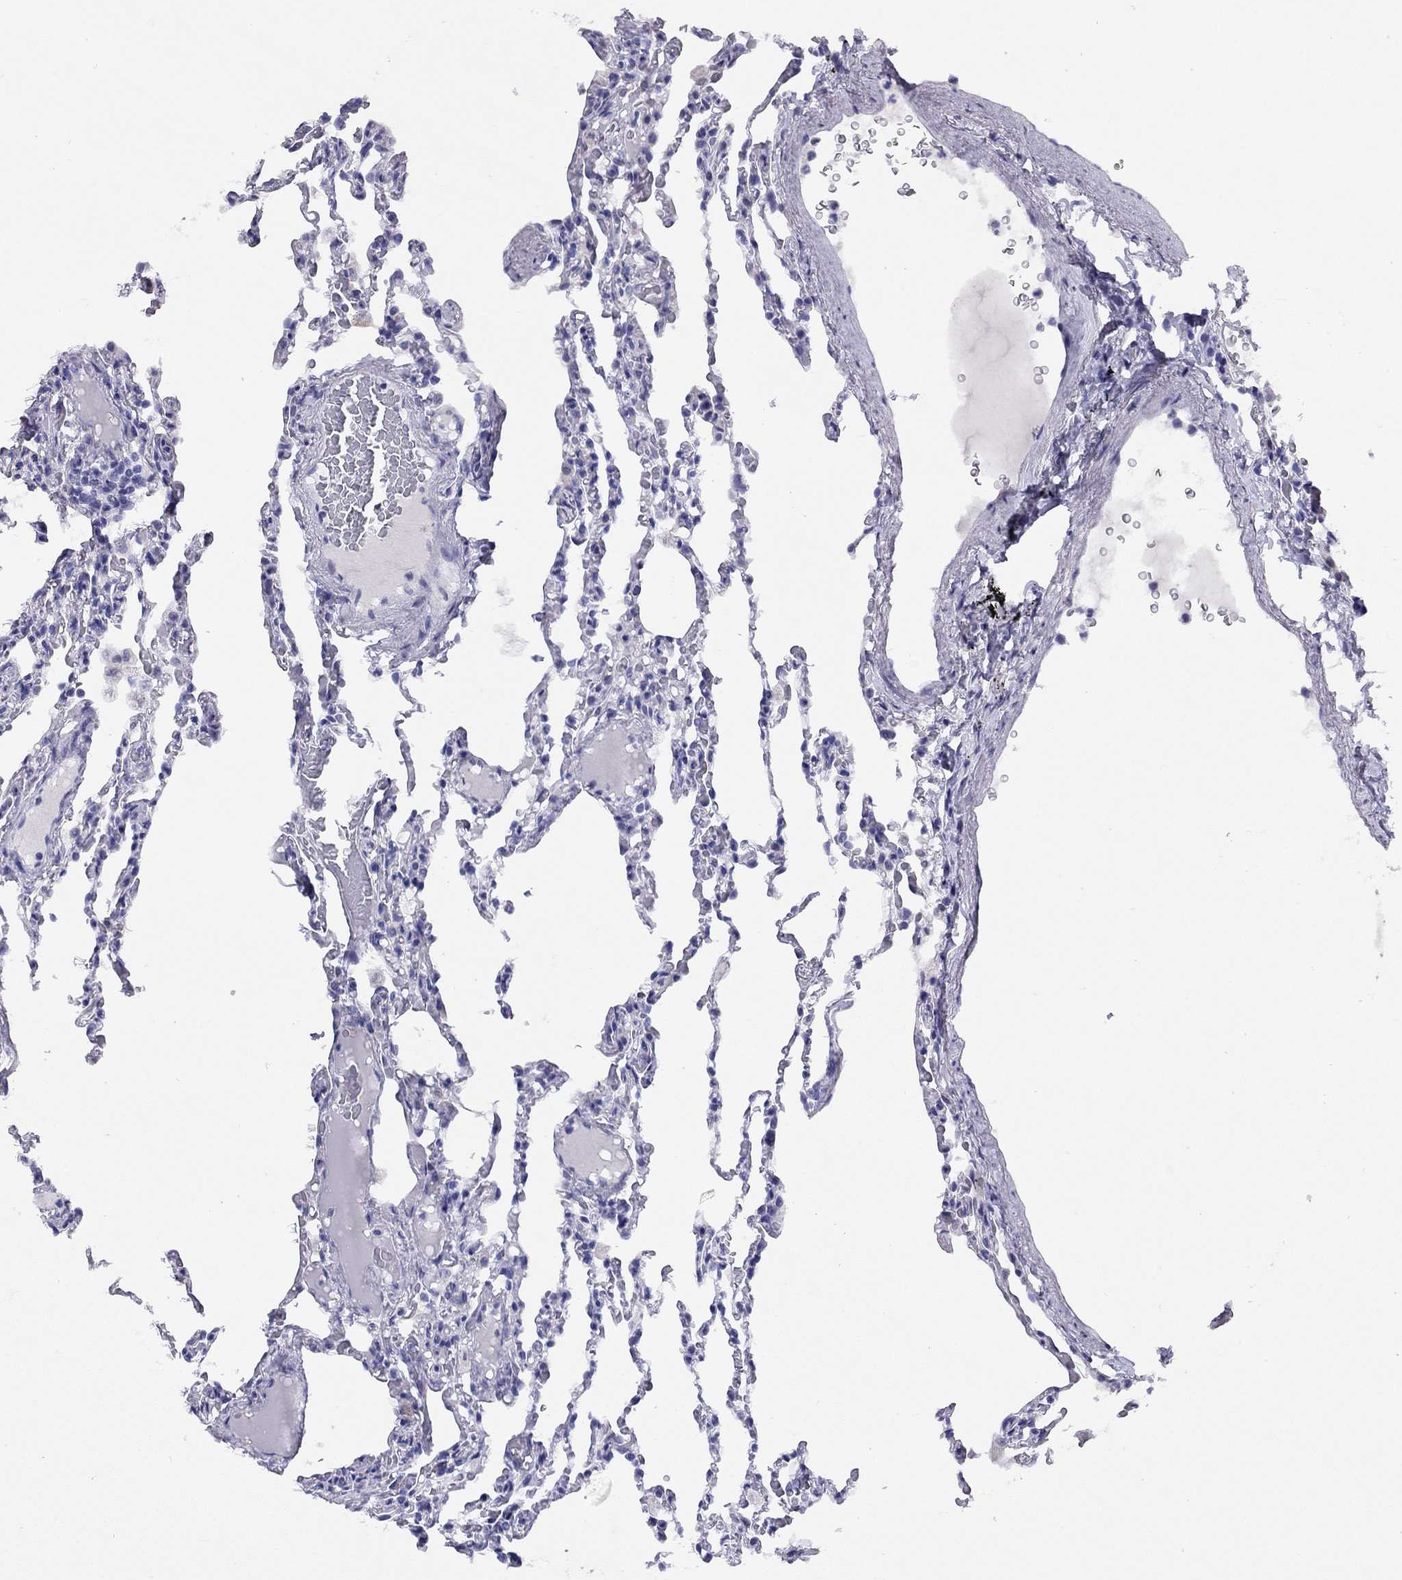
{"staining": {"intensity": "negative", "quantity": "none", "location": "none"}, "tissue": "lung", "cell_type": "Alveolar cells", "image_type": "normal", "snomed": [{"axis": "morphology", "description": "Normal tissue, NOS"}, {"axis": "topography", "description": "Lung"}], "caption": "This micrograph is of benign lung stained with immunohistochemistry (IHC) to label a protein in brown with the nuclei are counter-stained blue. There is no staining in alveolar cells. Brightfield microscopy of IHC stained with DAB (brown) and hematoxylin (blue), captured at high magnification.", "gene": "LRIT2", "patient": {"sex": "female", "age": 43}}